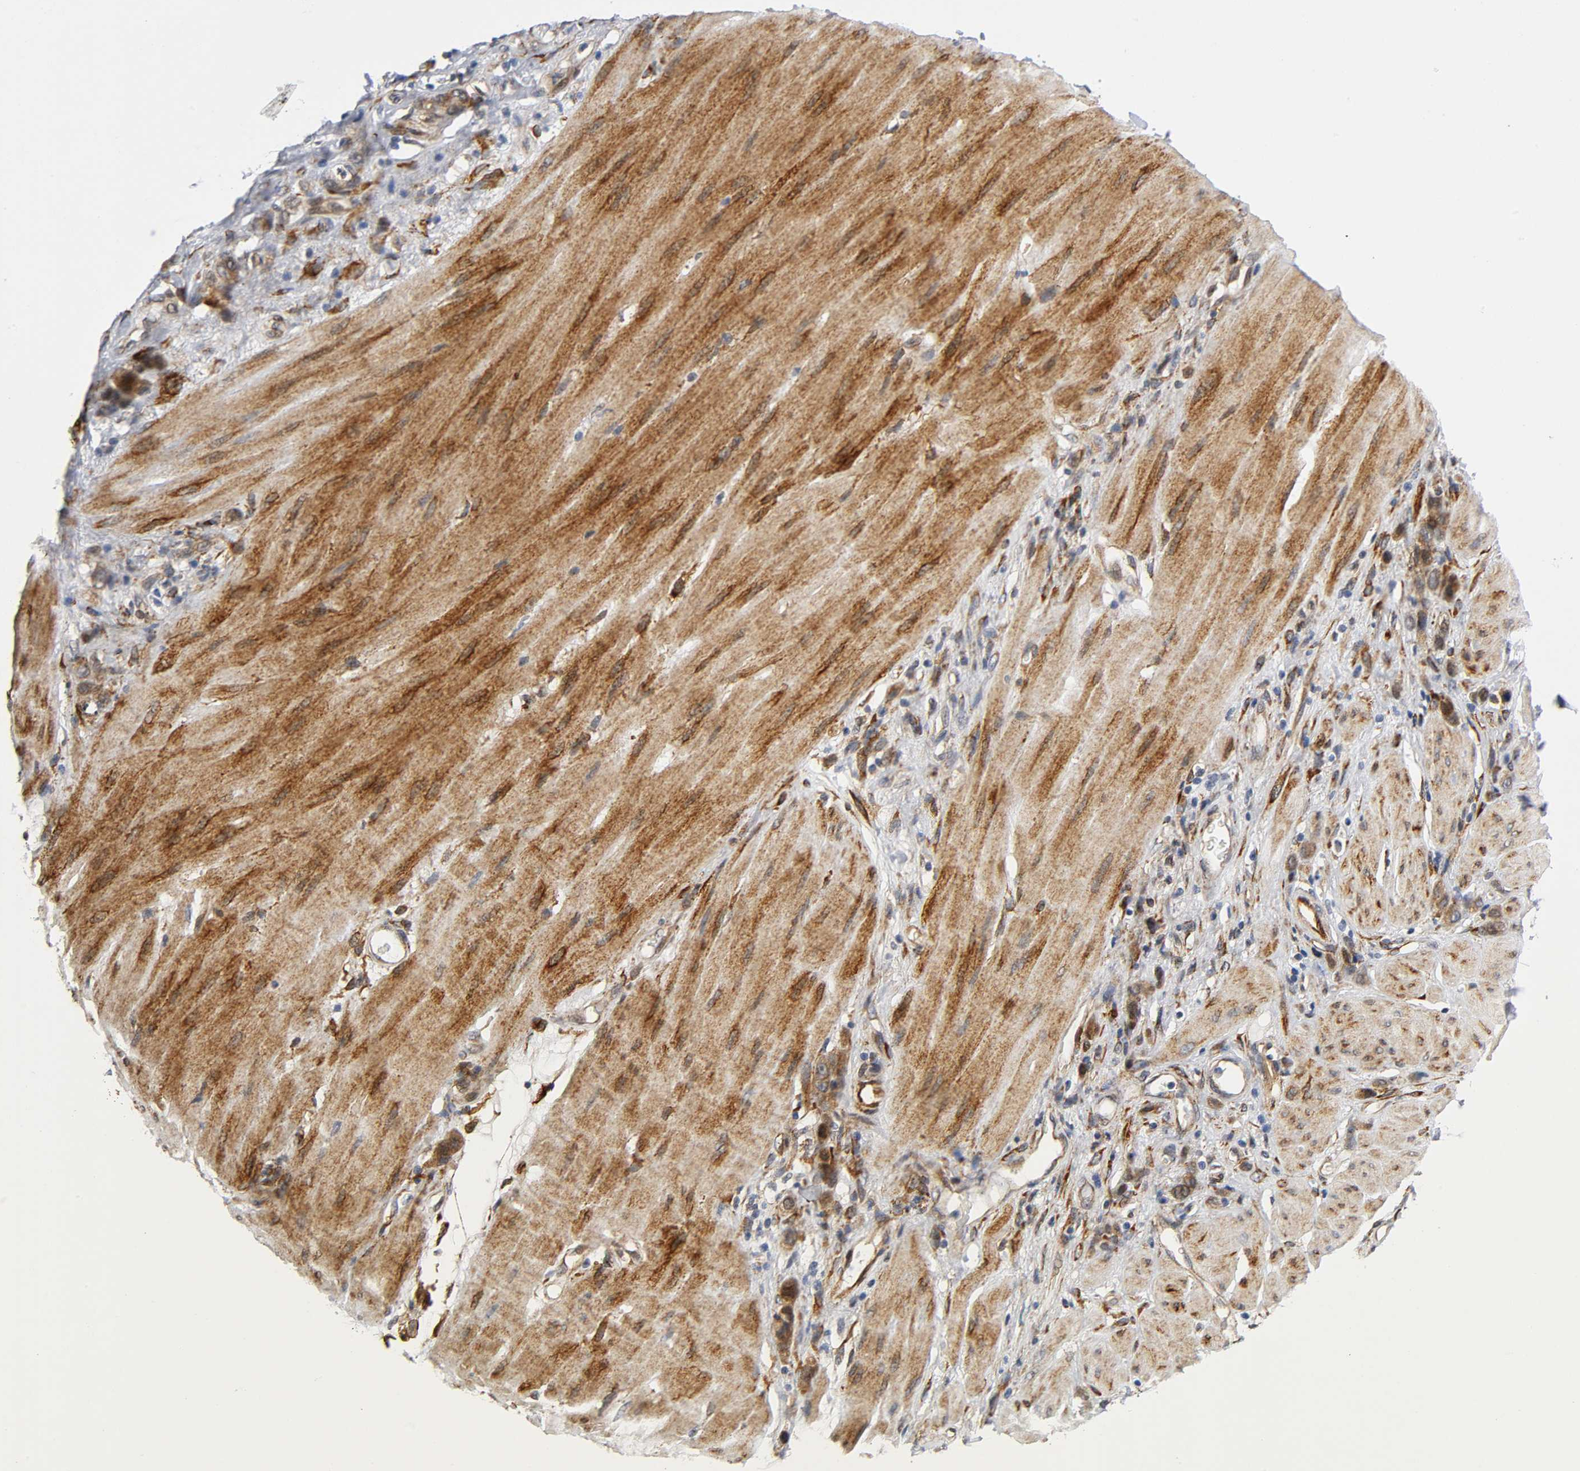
{"staining": {"intensity": "moderate", "quantity": ">75%", "location": "cytoplasmic/membranous"}, "tissue": "stomach cancer", "cell_type": "Tumor cells", "image_type": "cancer", "snomed": [{"axis": "morphology", "description": "Adenocarcinoma, NOS"}, {"axis": "topography", "description": "Stomach"}], "caption": "Protein analysis of adenocarcinoma (stomach) tissue displays moderate cytoplasmic/membranous positivity in approximately >75% of tumor cells. (DAB (3,3'-diaminobenzidine) = brown stain, brightfield microscopy at high magnification).", "gene": "SOS2", "patient": {"sex": "male", "age": 82}}